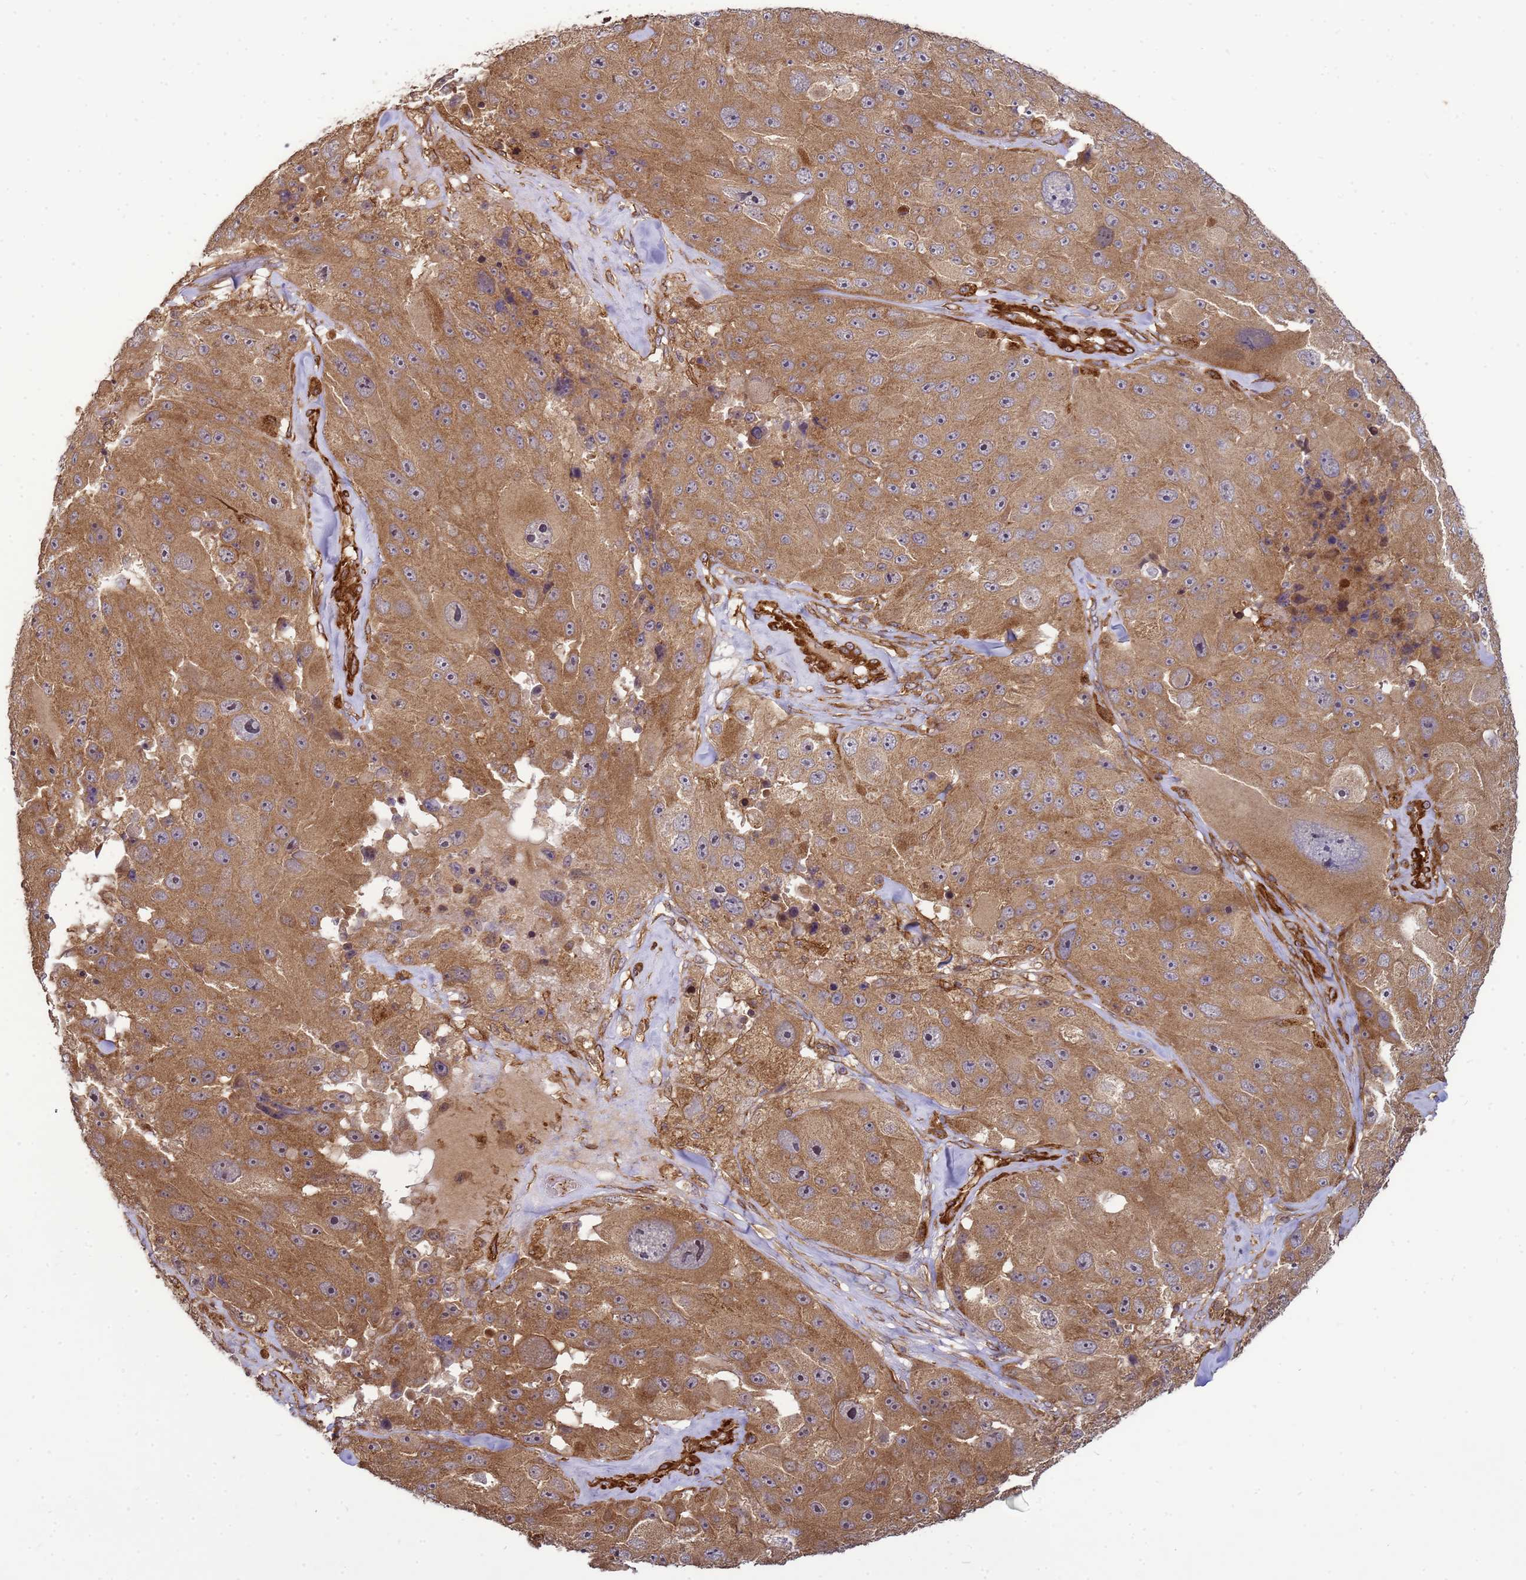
{"staining": {"intensity": "moderate", "quantity": ">75%", "location": "cytoplasmic/membranous"}, "tissue": "melanoma", "cell_type": "Tumor cells", "image_type": "cancer", "snomed": [{"axis": "morphology", "description": "Malignant melanoma, Metastatic site"}, {"axis": "topography", "description": "Lymph node"}], "caption": "This histopathology image exhibits melanoma stained with immunohistochemistry to label a protein in brown. The cytoplasmic/membranous of tumor cells show moderate positivity for the protein. Nuclei are counter-stained blue.", "gene": "CNOT1", "patient": {"sex": "male", "age": 62}}